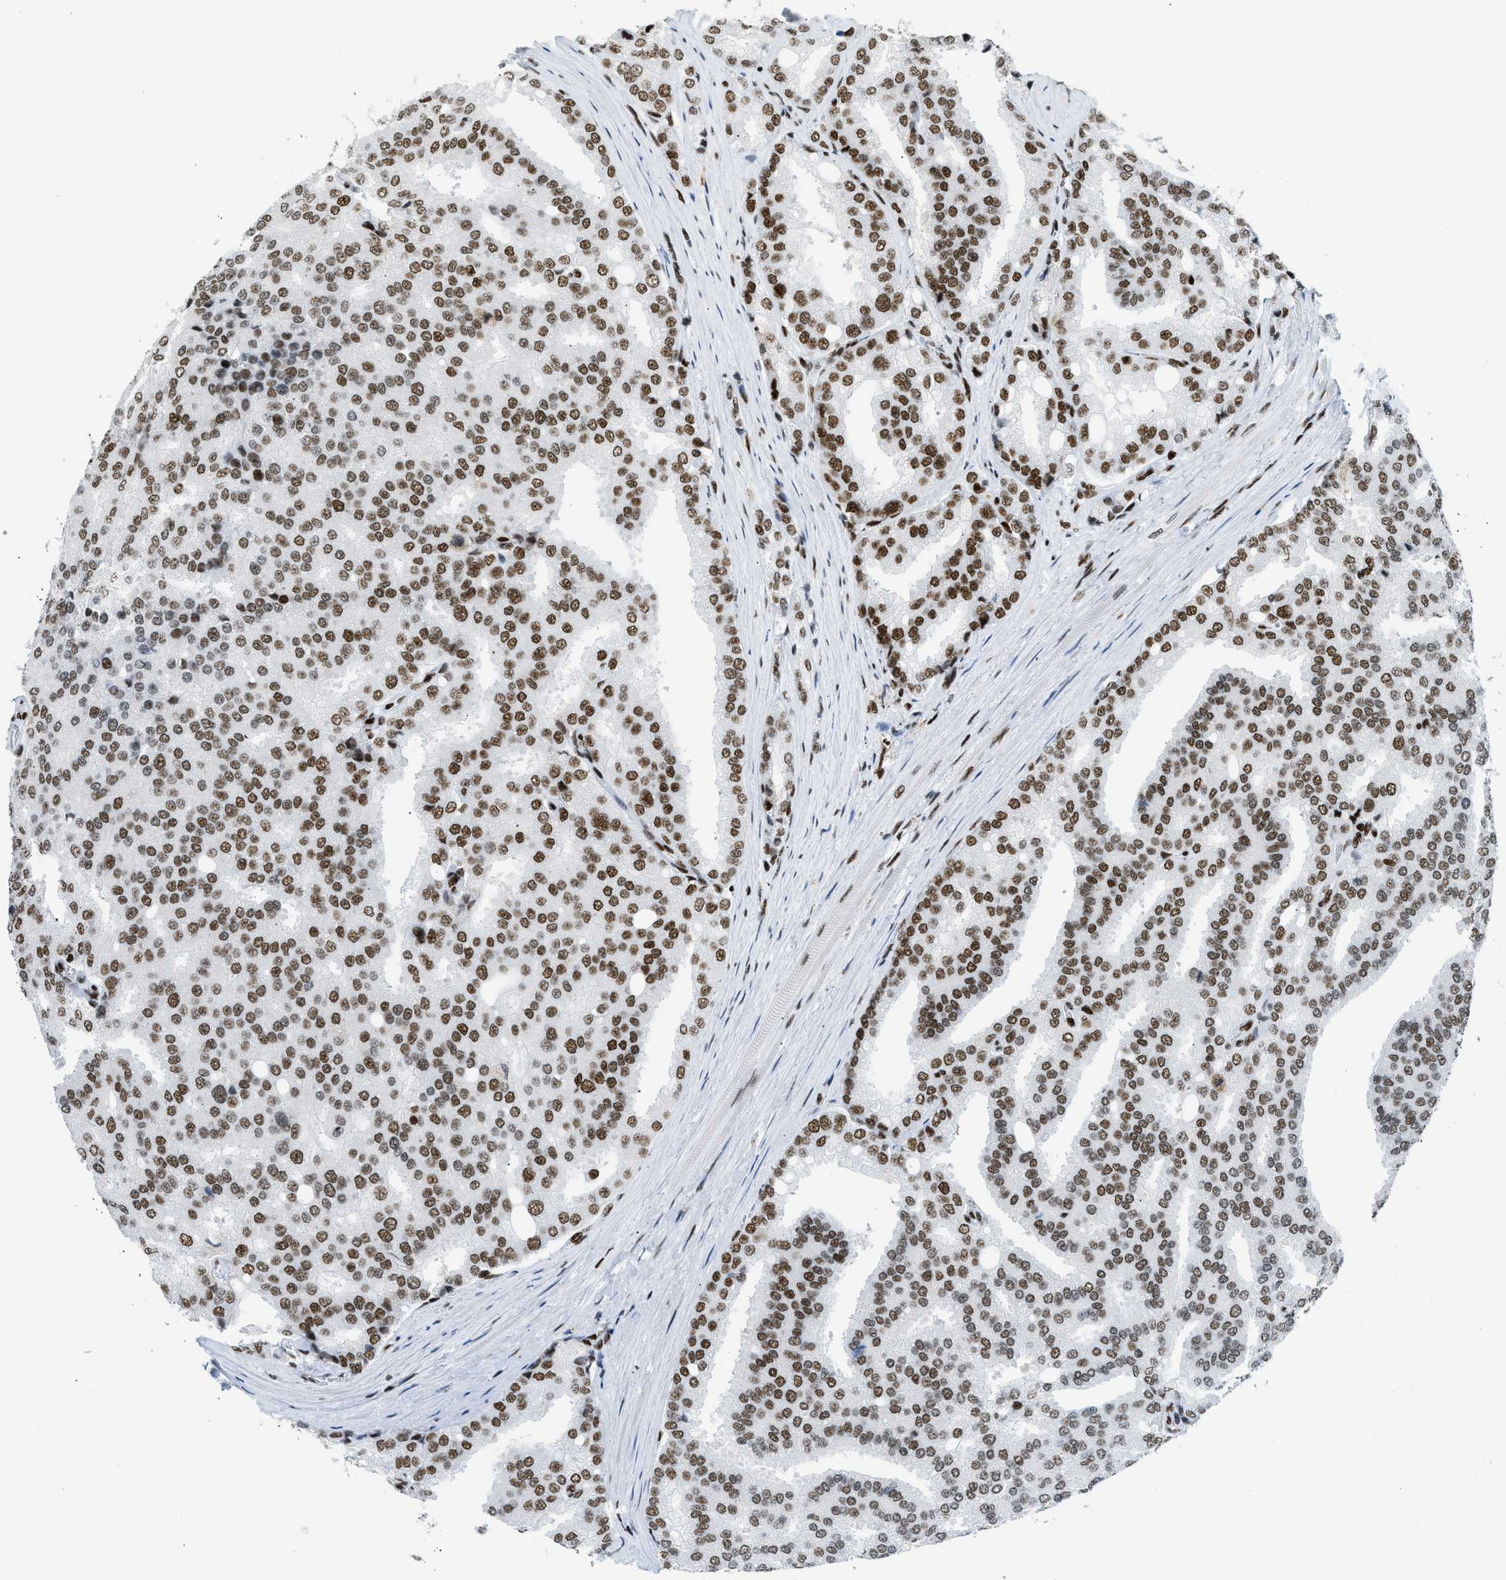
{"staining": {"intensity": "strong", "quantity": ">75%", "location": "nuclear"}, "tissue": "prostate cancer", "cell_type": "Tumor cells", "image_type": "cancer", "snomed": [{"axis": "morphology", "description": "Adenocarcinoma, High grade"}, {"axis": "topography", "description": "Prostate"}], "caption": "Prostate adenocarcinoma (high-grade) was stained to show a protein in brown. There is high levels of strong nuclear positivity in about >75% of tumor cells. (Stains: DAB in brown, nuclei in blue, Microscopy: brightfield microscopy at high magnification).", "gene": "PIF1", "patient": {"sex": "male", "age": 50}}